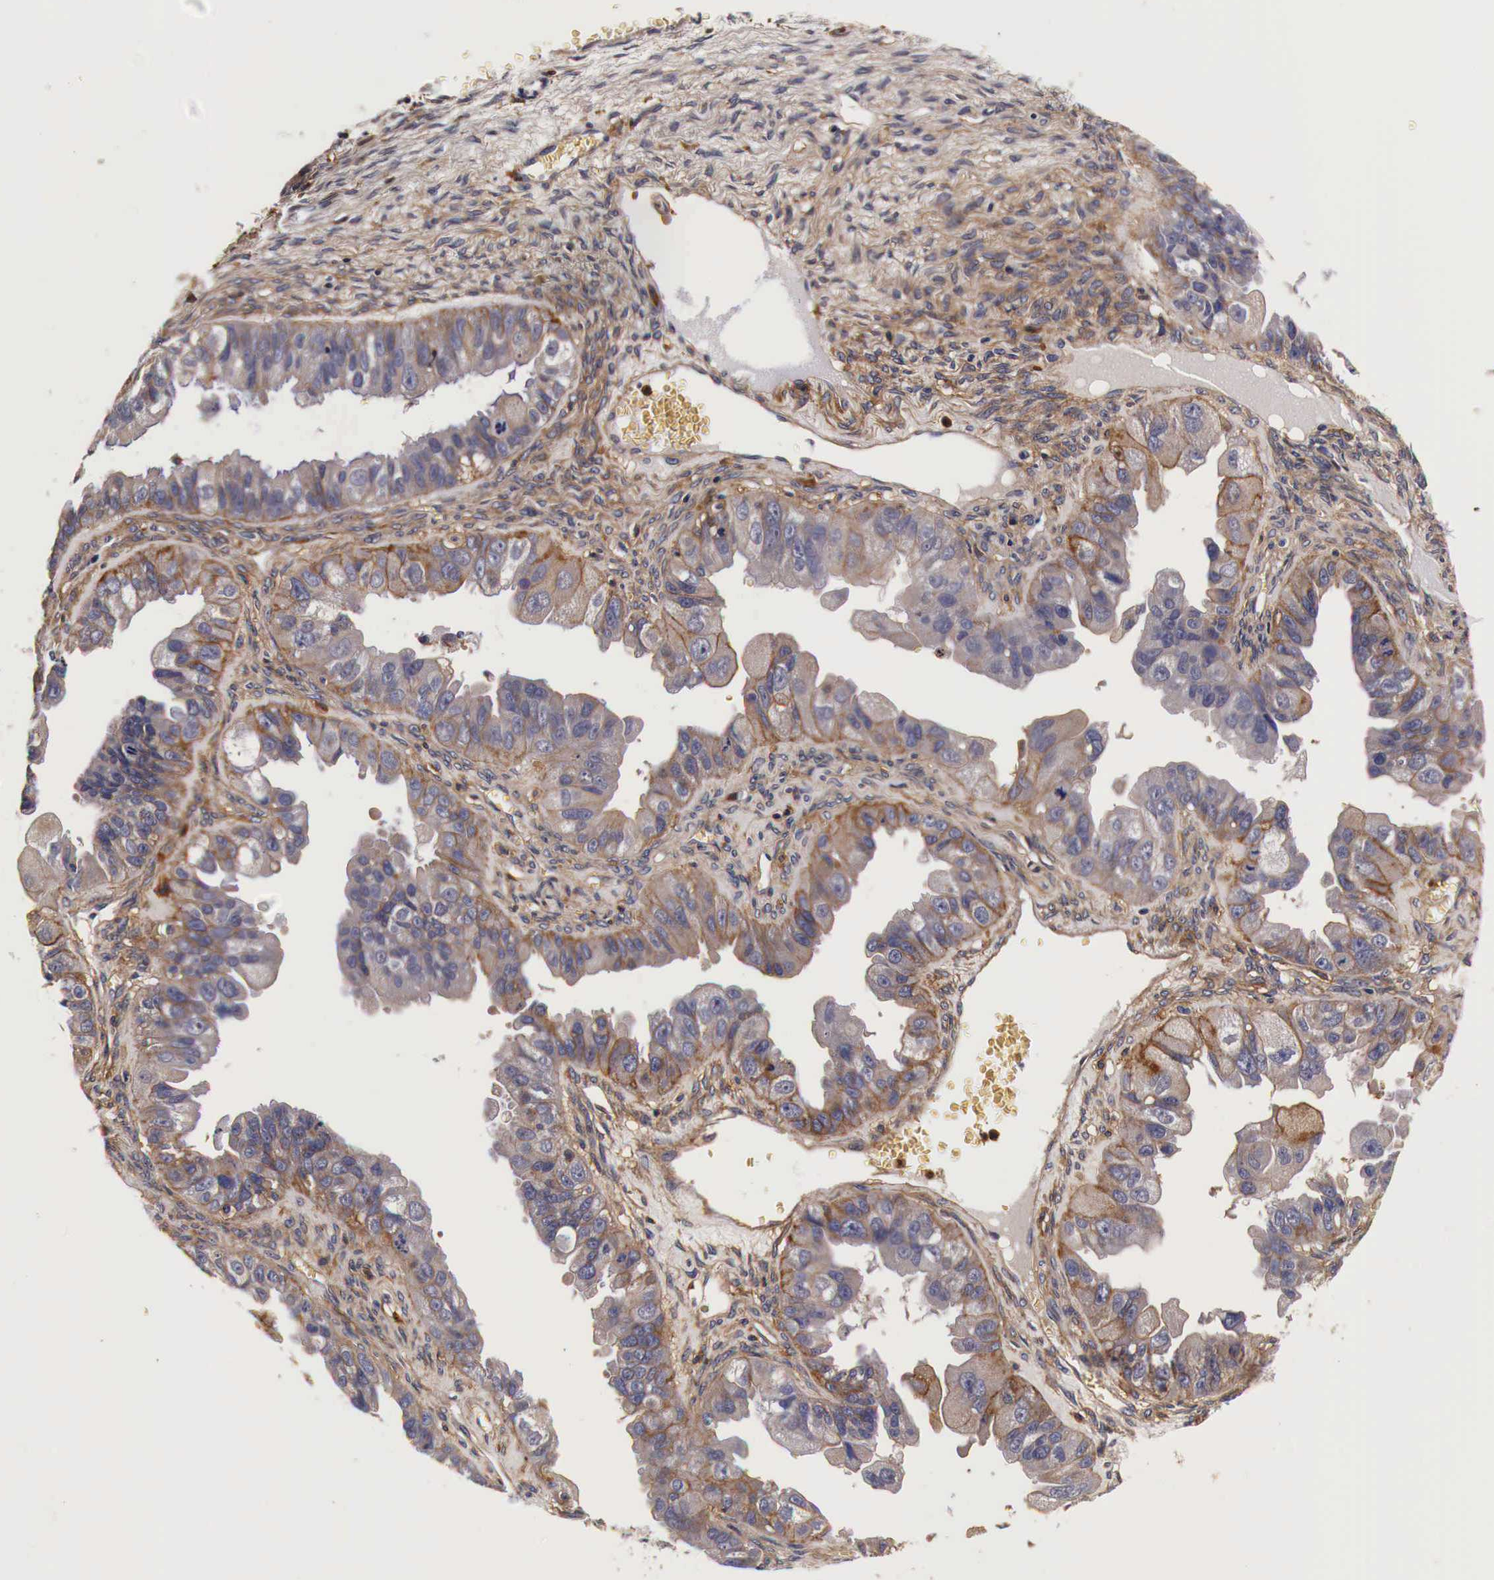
{"staining": {"intensity": "weak", "quantity": ">75%", "location": "cytoplasmic/membranous"}, "tissue": "ovarian cancer", "cell_type": "Tumor cells", "image_type": "cancer", "snomed": [{"axis": "morphology", "description": "Carcinoma, endometroid"}, {"axis": "topography", "description": "Ovary"}], "caption": "IHC (DAB) staining of human ovarian cancer exhibits weak cytoplasmic/membranous protein staining in approximately >75% of tumor cells. (DAB (3,3'-diaminobenzidine) IHC, brown staining for protein, blue staining for nuclei).", "gene": "RP2", "patient": {"sex": "female", "age": 85}}